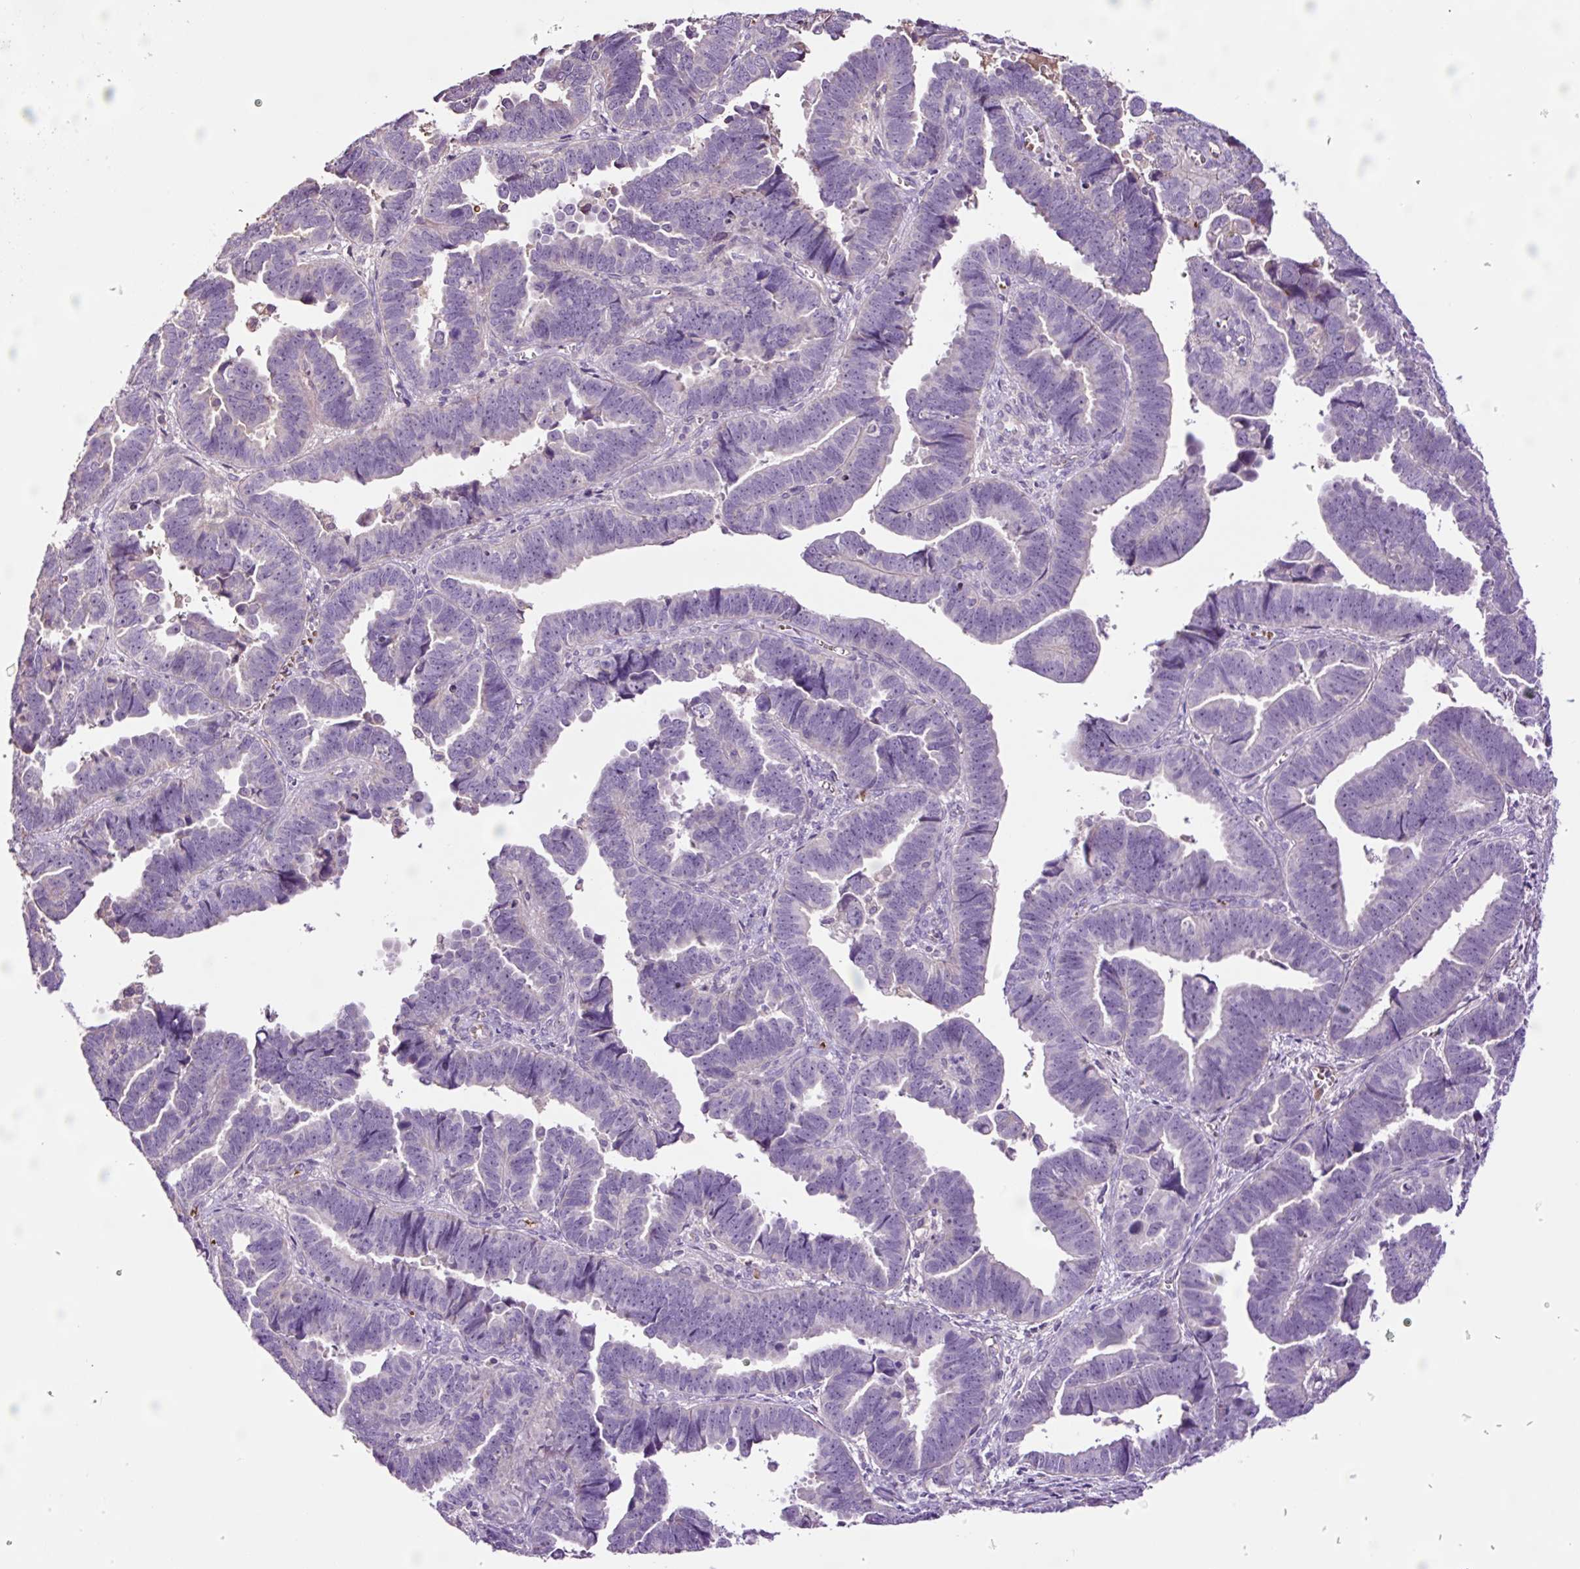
{"staining": {"intensity": "negative", "quantity": "none", "location": "none"}, "tissue": "endometrial cancer", "cell_type": "Tumor cells", "image_type": "cancer", "snomed": [{"axis": "morphology", "description": "Adenocarcinoma, NOS"}, {"axis": "topography", "description": "Endometrium"}], "caption": "Immunohistochemical staining of endometrial adenocarcinoma demonstrates no significant expression in tumor cells. (DAB (3,3'-diaminobenzidine) IHC, high magnification).", "gene": "TMEM235", "patient": {"sex": "female", "age": 75}}